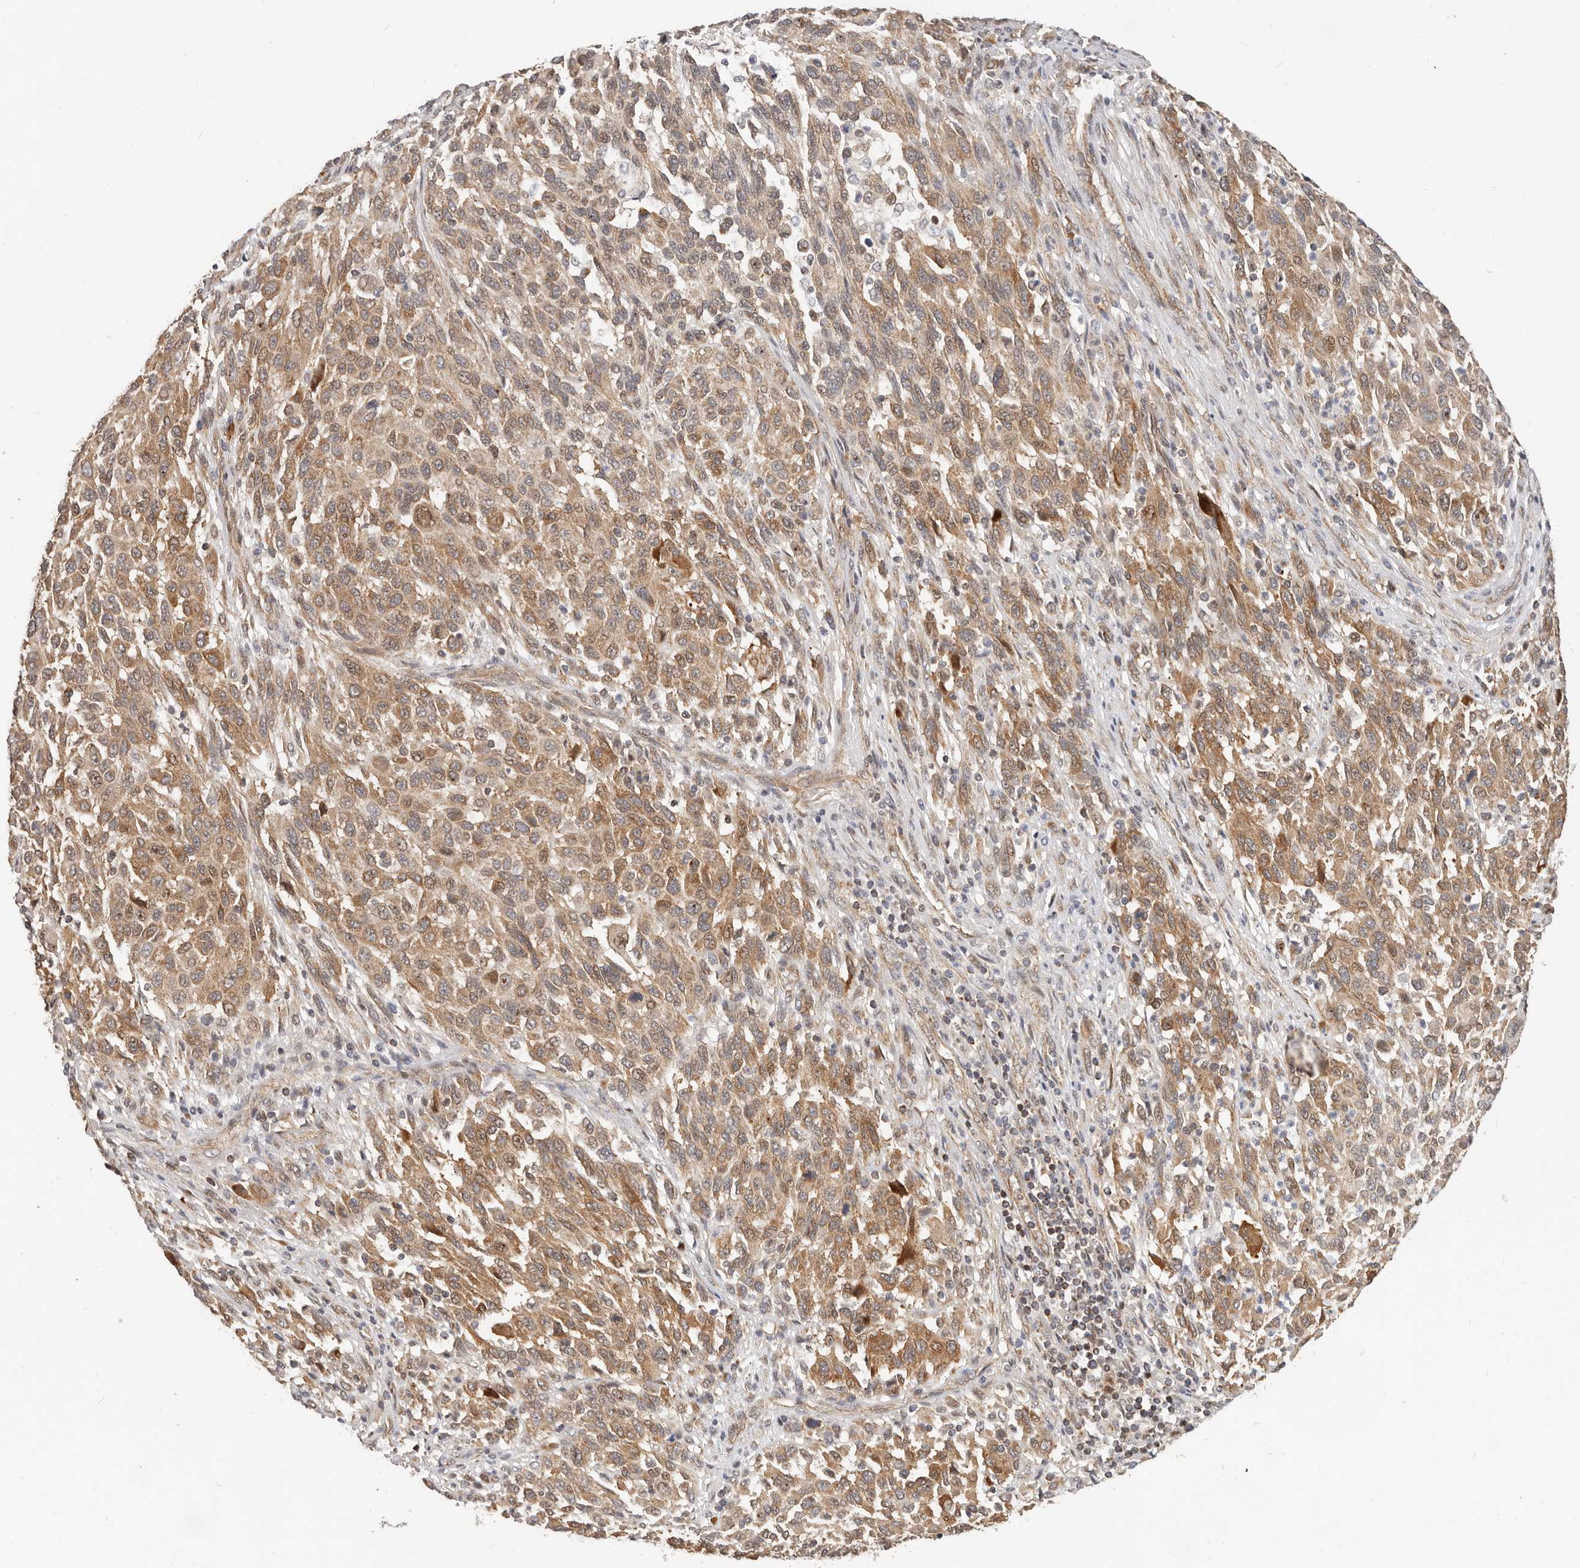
{"staining": {"intensity": "moderate", "quantity": ">75%", "location": "cytoplasmic/membranous"}, "tissue": "melanoma", "cell_type": "Tumor cells", "image_type": "cancer", "snomed": [{"axis": "morphology", "description": "Malignant melanoma, Metastatic site"}, {"axis": "topography", "description": "Lymph node"}], "caption": "Human melanoma stained with a brown dye displays moderate cytoplasmic/membranous positive expression in approximately >75% of tumor cells.", "gene": "USP49", "patient": {"sex": "male", "age": 61}}